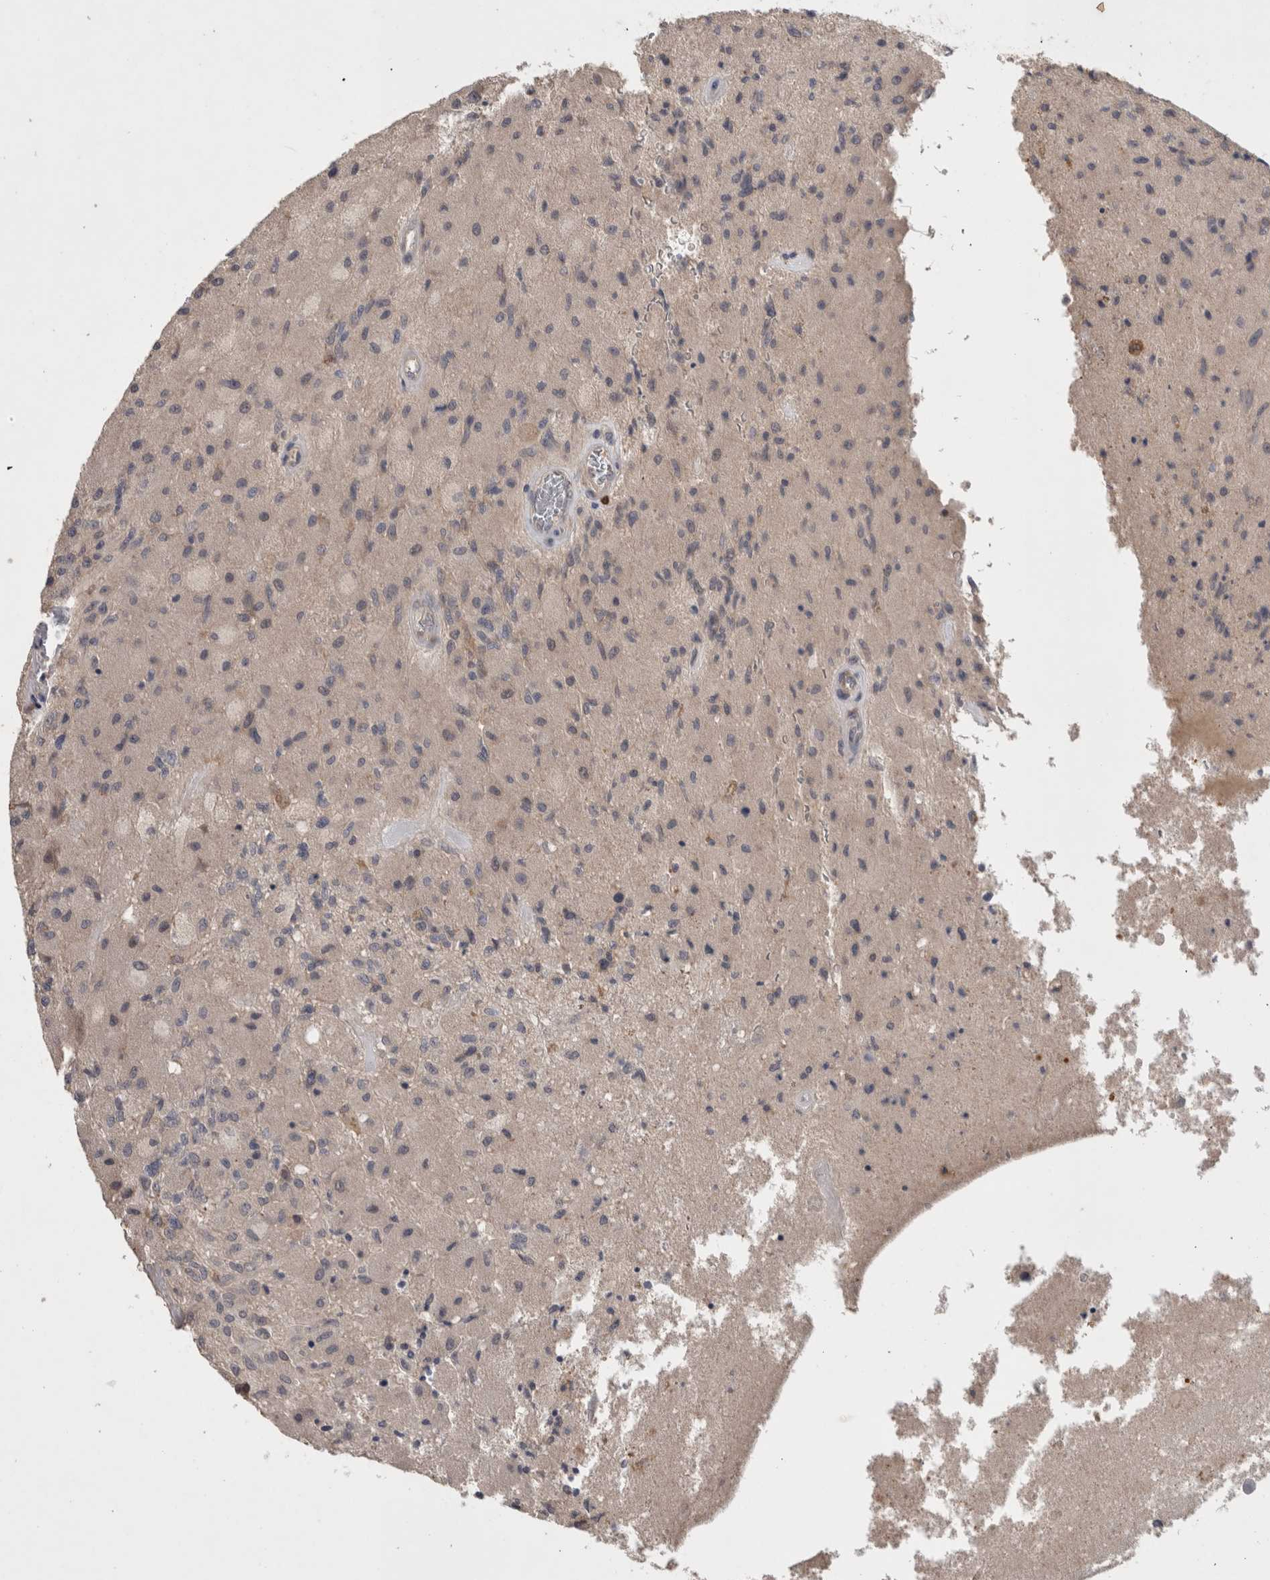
{"staining": {"intensity": "negative", "quantity": "none", "location": "none"}, "tissue": "glioma", "cell_type": "Tumor cells", "image_type": "cancer", "snomed": [{"axis": "morphology", "description": "Normal tissue, NOS"}, {"axis": "morphology", "description": "Glioma, malignant, High grade"}, {"axis": "topography", "description": "Cerebral cortex"}], "caption": "Immunohistochemical staining of human malignant high-grade glioma exhibits no significant positivity in tumor cells. (Stains: DAB (3,3'-diaminobenzidine) immunohistochemistry with hematoxylin counter stain, Microscopy: brightfield microscopy at high magnification).", "gene": "GFRA2", "patient": {"sex": "male", "age": 77}}